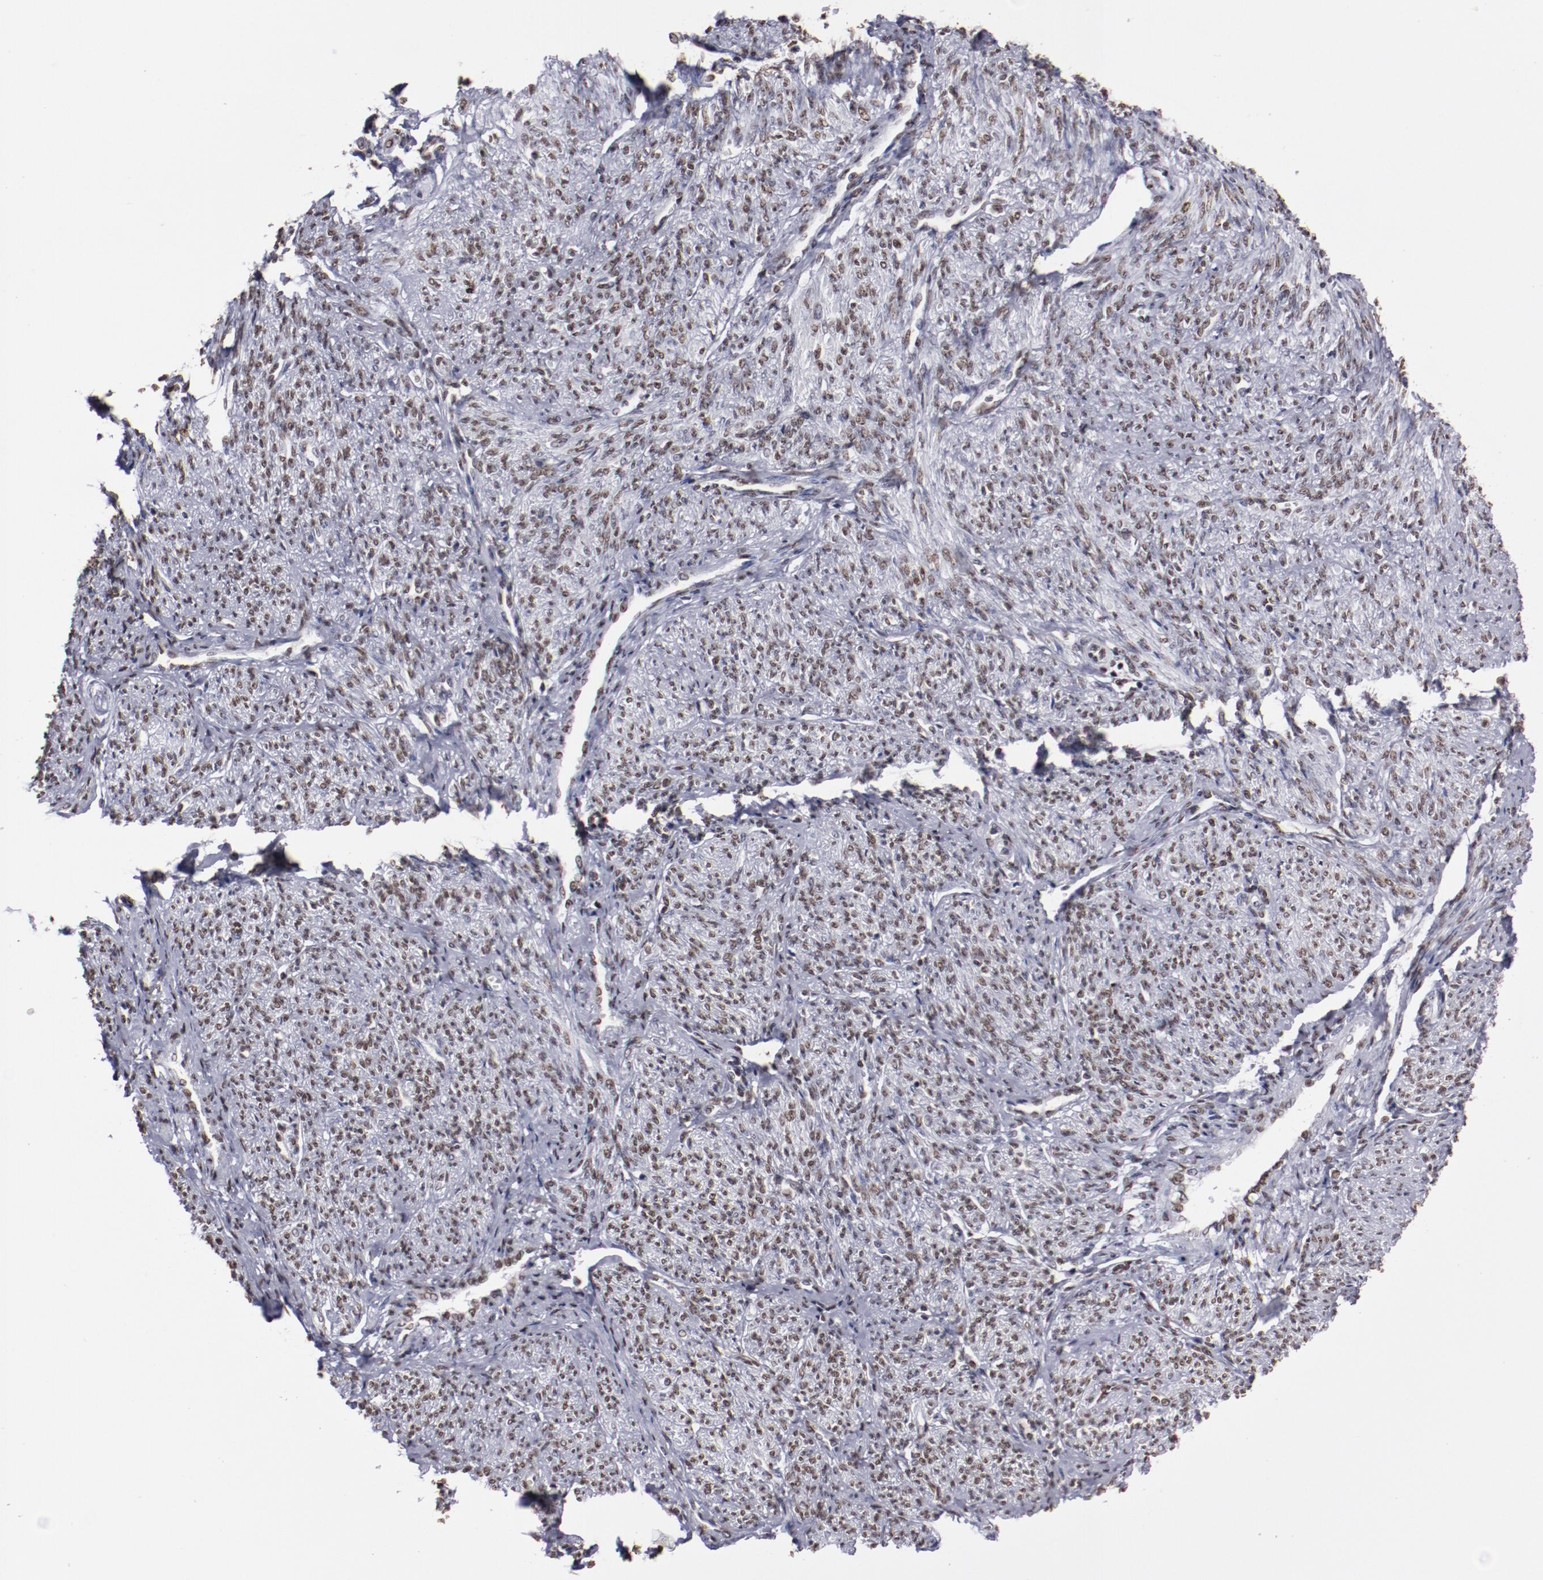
{"staining": {"intensity": "strong", "quantity": ">75%", "location": "nuclear"}, "tissue": "smooth muscle", "cell_type": "Smooth muscle cells", "image_type": "normal", "snomed": [{"axis": "morphology", "description": "Normal tissue, NOS"}, {"axis": "topography", "description": "Smooth muscle"}], "caption": "The image exhibits immunohistochemical staining of unremarkable smooth muscle. There is strong nuclear positivity is appreciated in about >75% of smooth muscle cells.", "gene": "HNRNPA1L3", "patient": {"sex": "female", "age": 65}}